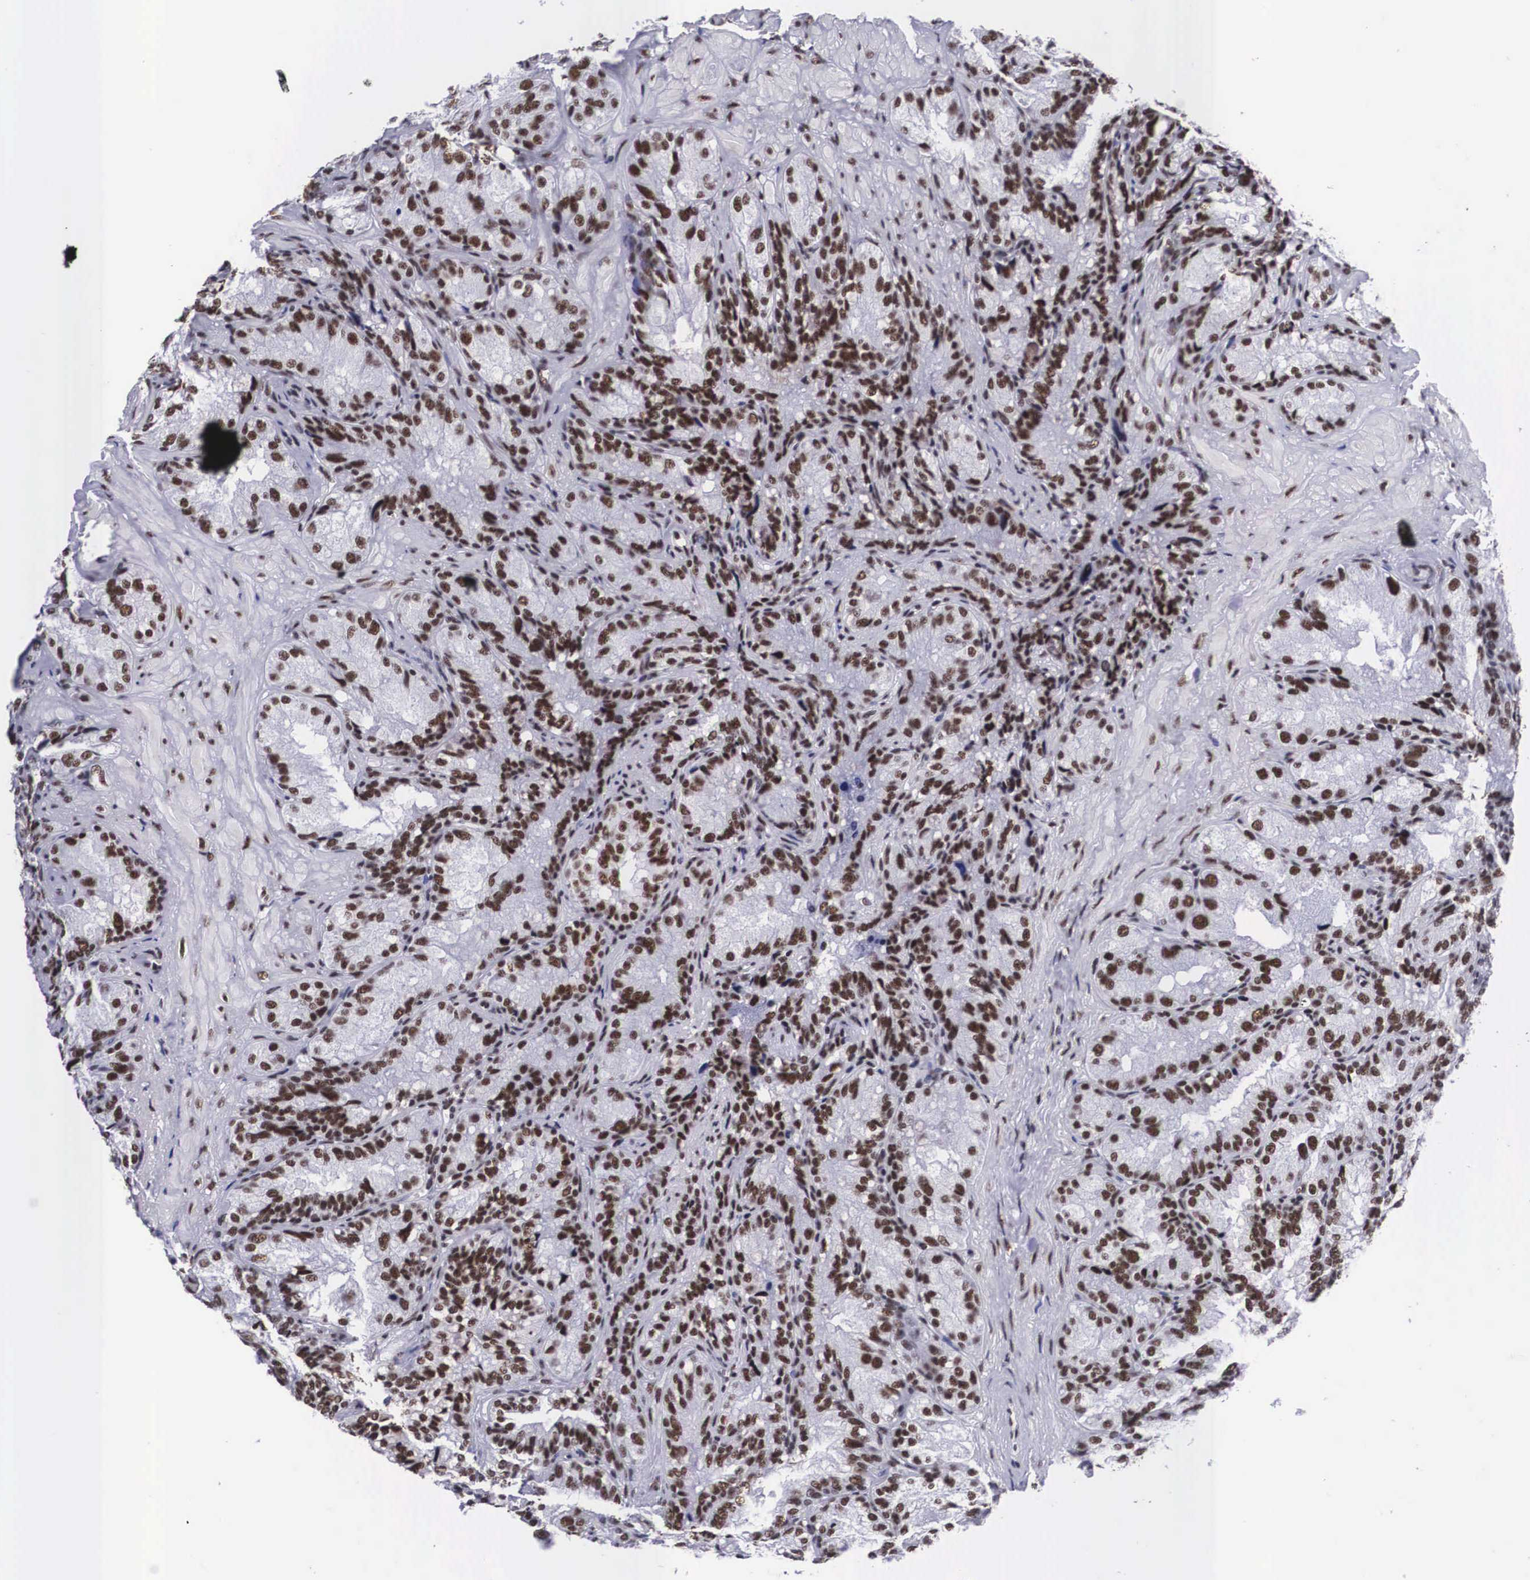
{"staining": {"intensity": "strong", "quantity": ">75%", "location": "nuclear"}, "tissue": "seminal vesicle", "cell_type": "Glandular cells", "image_type": "normal", "snomed": [{"axis": "morphology", "description": "Normal tissue, NOS"}, {"axis": "topography", "description": "Seminal veicle"}], "caption": "A high amount of strong nuclear expression is seen in about >75% of glandular cells in unremarkable seminal vesicle.", "gene": "SF3A1", "patient": {"sex": "male", "age": 69}}